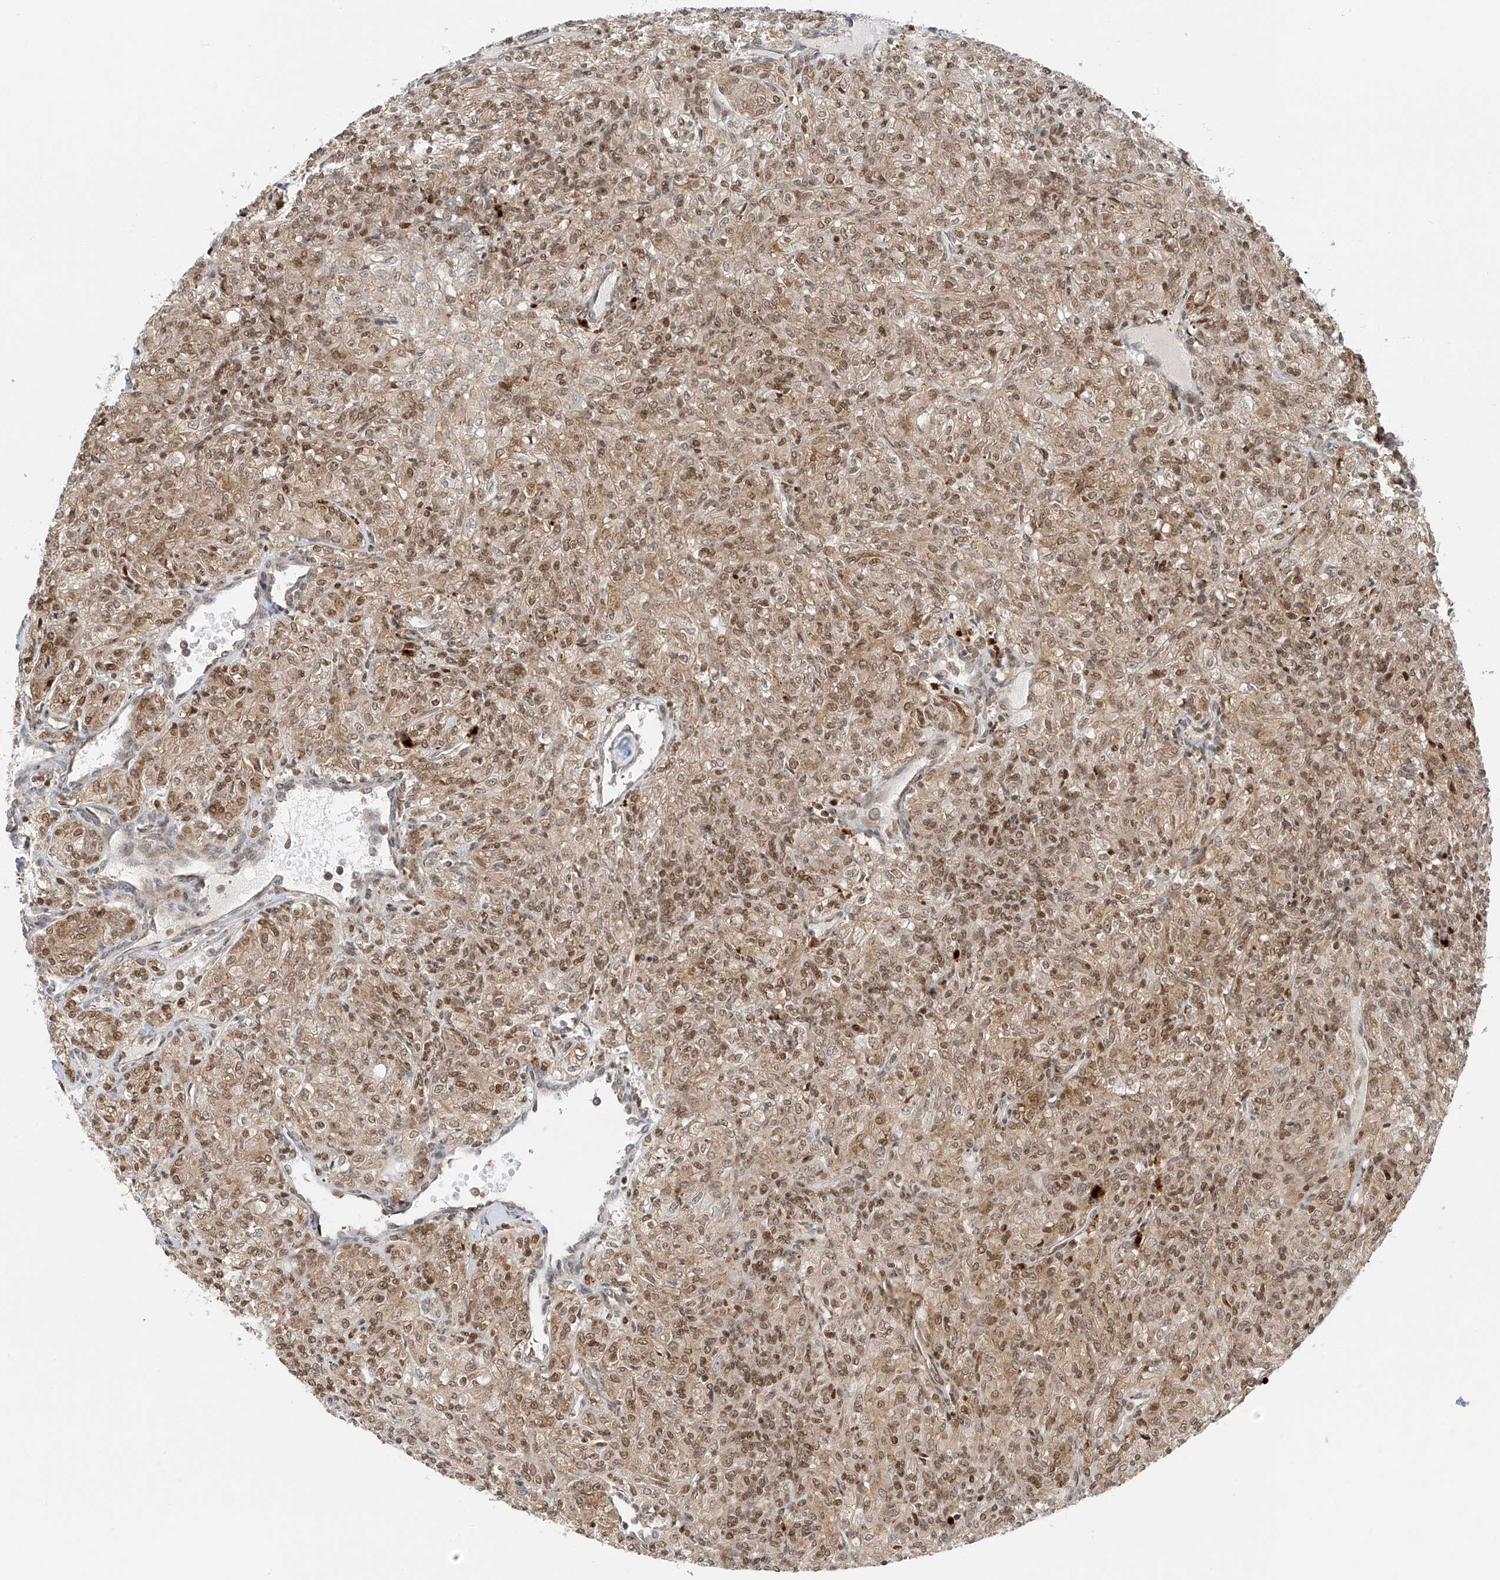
{"staining": {"intensity": "moderate", "quantity": ">75%", "location": "cytoplasmic/membranous,nuclear"}, "tissue": "renal cancer", "cell_type": "Tumor cells", "image_type": "cancer", "snomed": [{"axis": "morphology", "description": "Adenocarcinoma, NOS"}, {"axis": "topography", "description": "Kidney"}], "caption": "Protein staining demonstrates moderate cytoplasmic/membranous and nuclear staining in approximately >75% of tumor cells in renal cancer (adenocarcinoma).", "gene": "EDF1", "patient": {"sex": "male", "age": 77}}